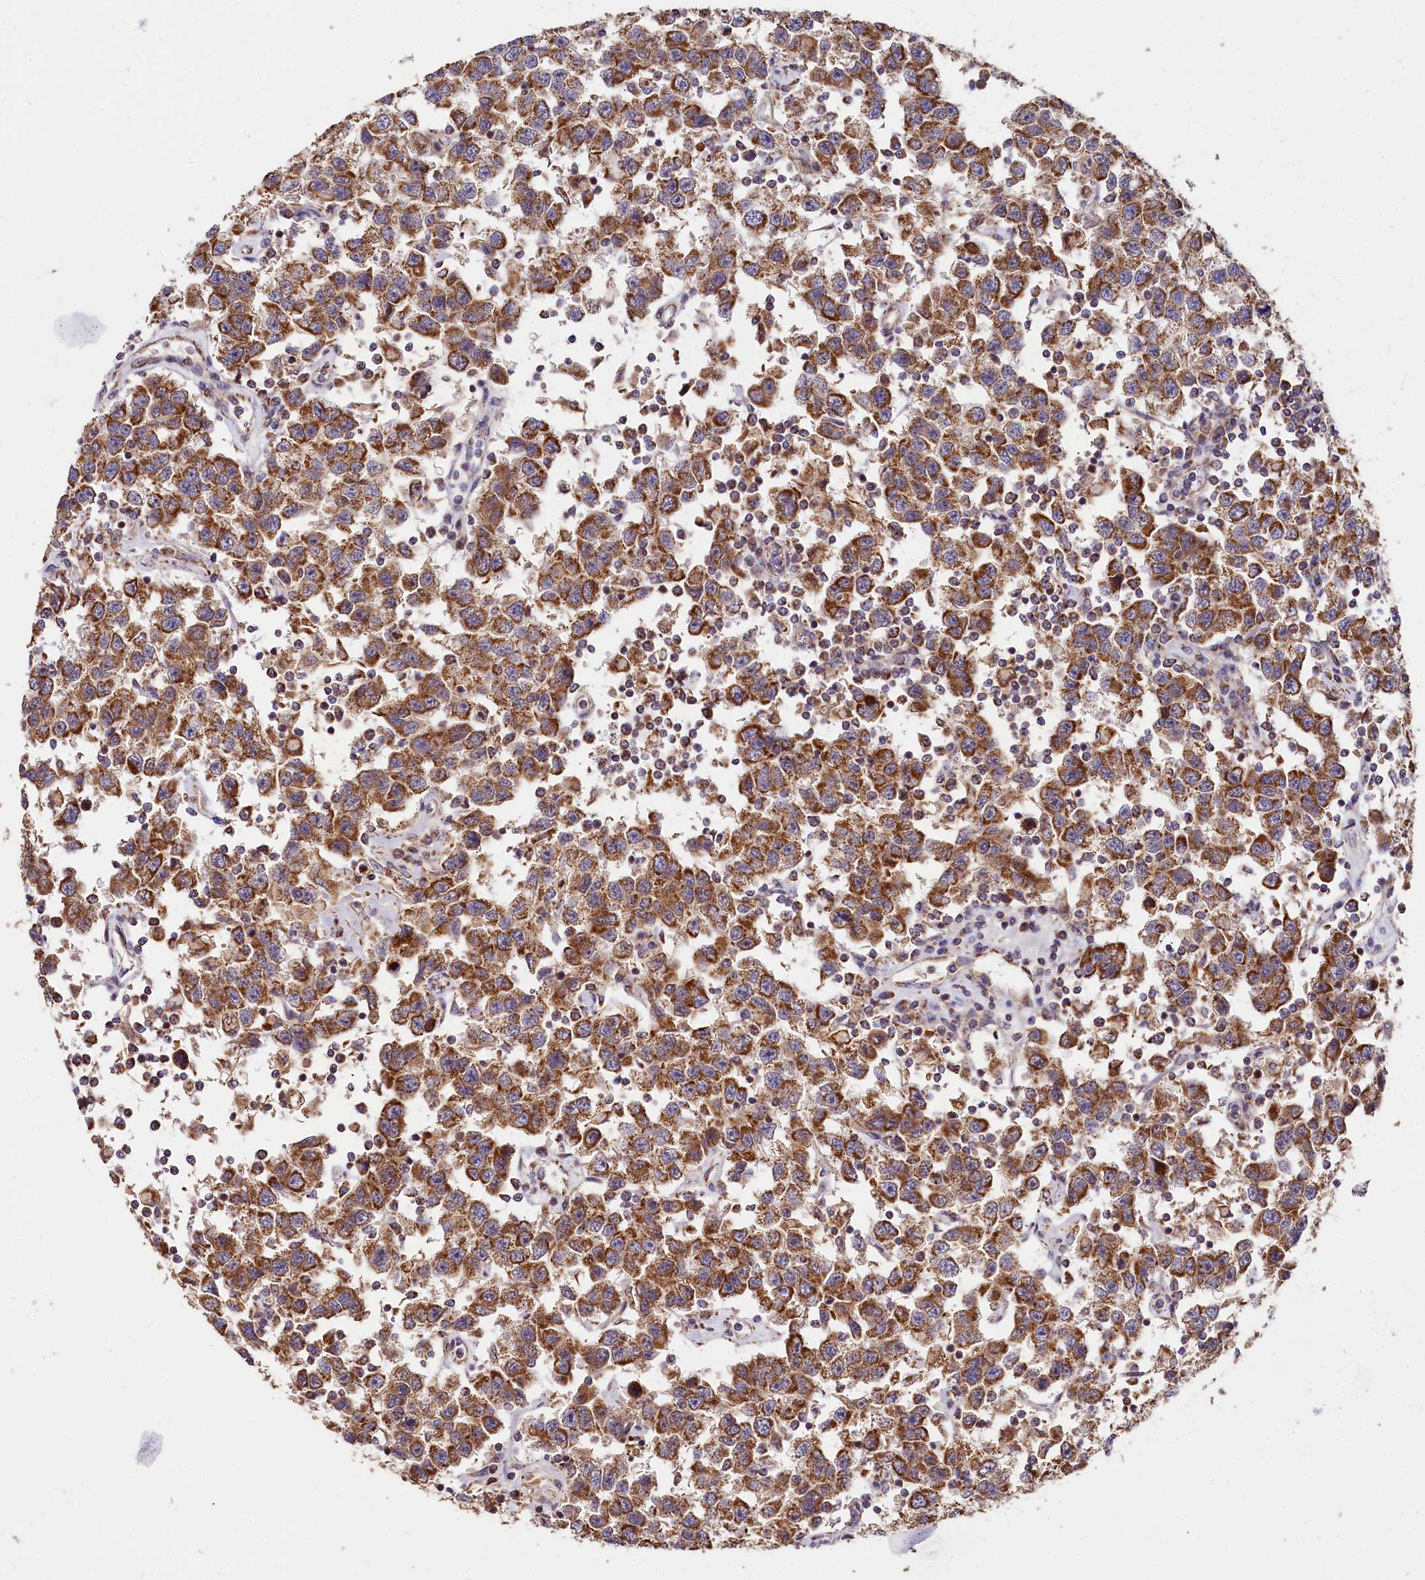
{"staining": {"intensity": "strong", "quantity": ">75%", "location": "cytoplasmic/membranous"}, "tissue": "testis cancer", "cell_type": "Tumor cells", "image_type": "cancer", "snomed": [{"axis": "morphology", "description": "Seminoma, NOS"}, {"axis": "topography", "description": "Testis"}], "caption": "Strong cytoplasmic/membranous expression is appreciated in approximately >75% of tumor cells in testis cancer (seminoma).", "gene": "SPRYD3", "patient": {"sex": "male", "age": 41}}